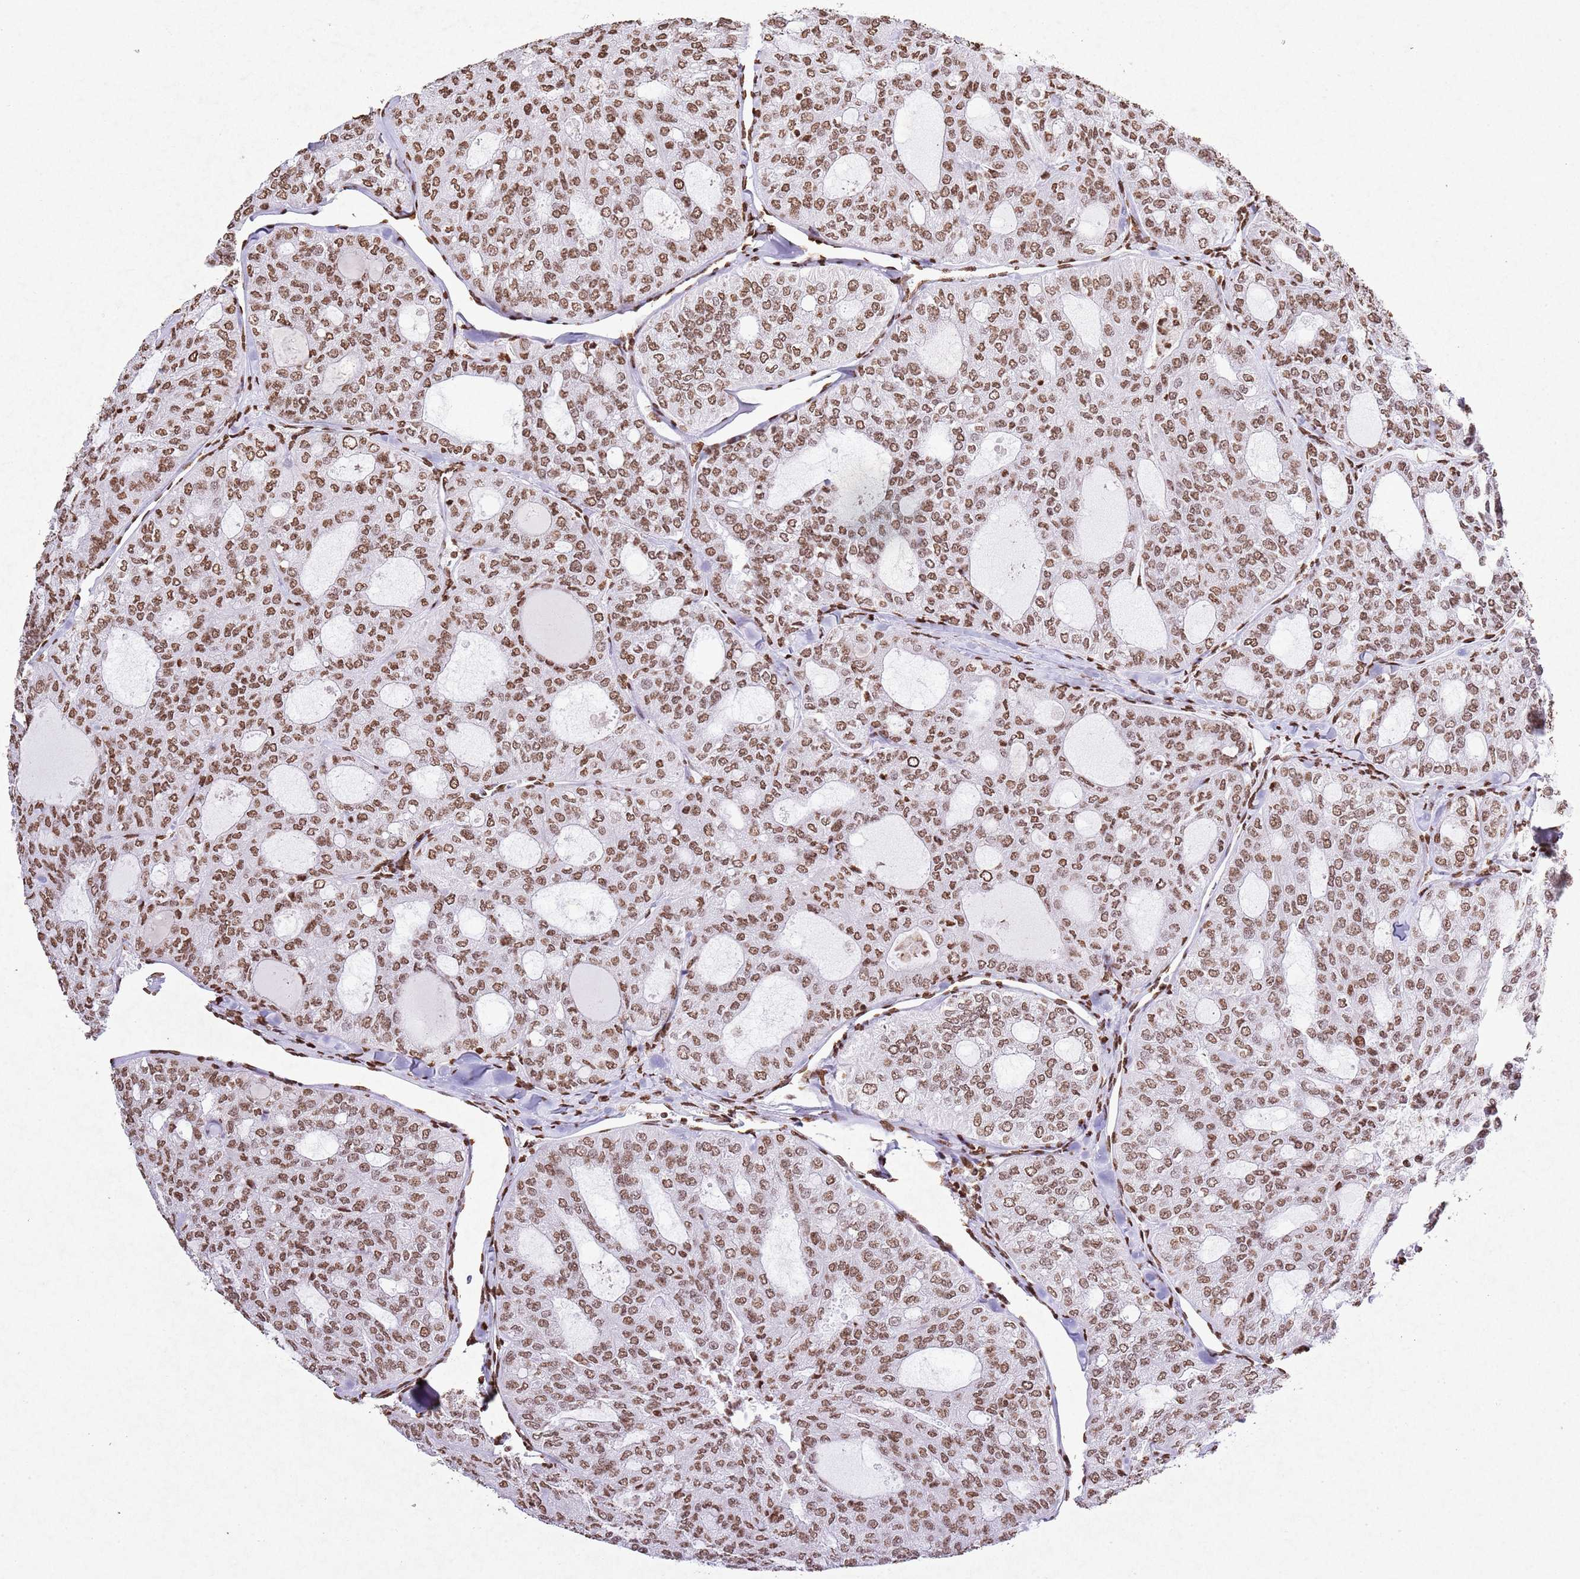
{"staining": {"intensity": "moderate", "quantity": ">75%", "location": "nuclear"}, "tissue": "thyroid cancer", "cell_type": "Tumor cells", "image_type": "cancer", "snomed": [{"axis": "morphology", "description": "Follicular adenoma carcinoma, NOS"}, {"axis": "topography", "description": "Thyroid gland"}], "caption": "Thyroid cancer stained with a protein marker exhibits moderate staining in tumor cells.", "gene": "BMAL1", "patient": {"sex": "male", "age": 75}}